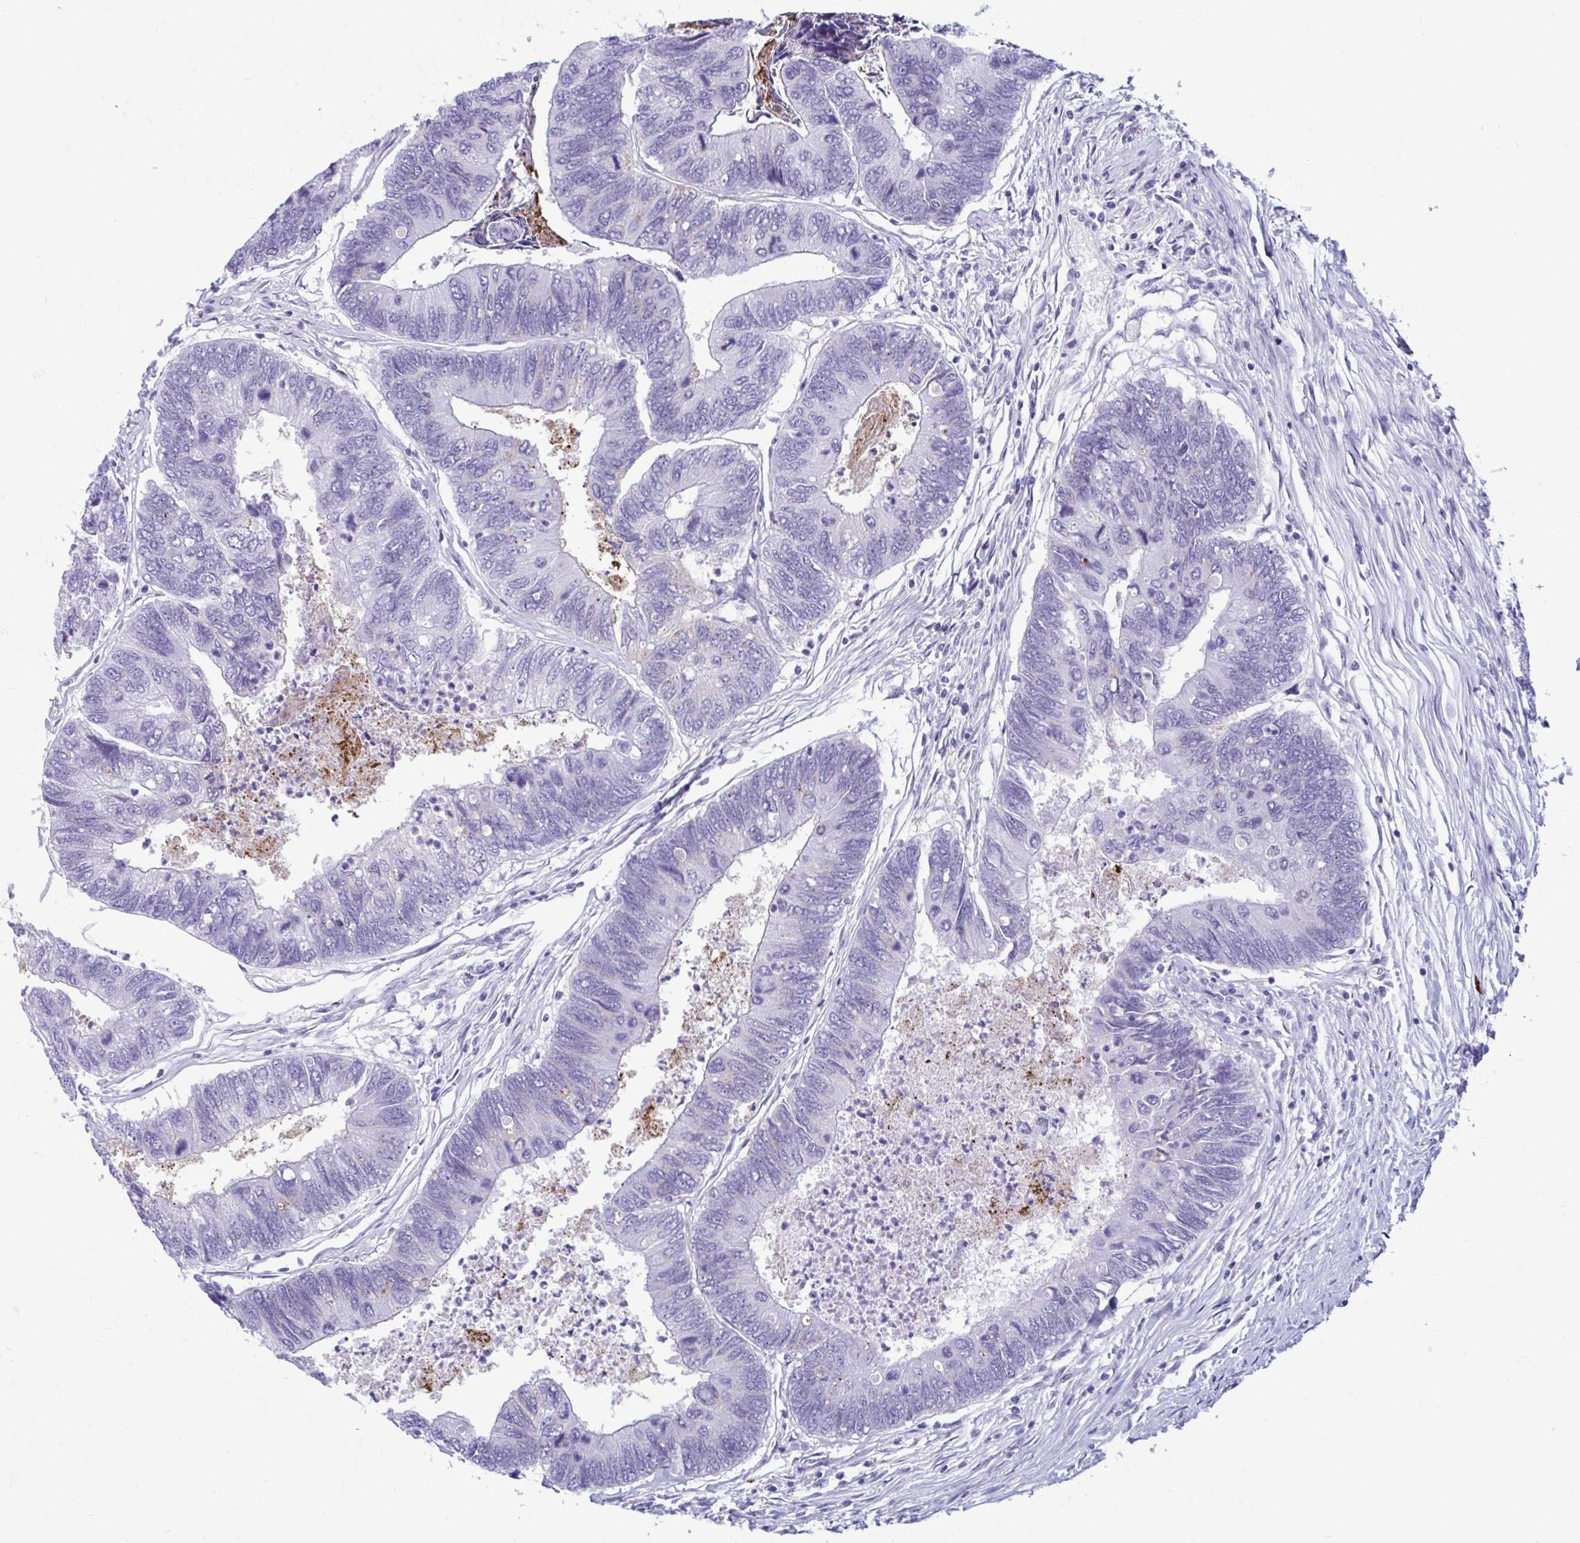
{"staining": {"intensity": "negative", "quantity": "none", "location": "none"}, "tissue": "colorectal cancer", "cell_type": "Tumor cells", "image_type": "cancer", "snomed": [{"axis": "morphology", "description": "Adenocarcinoma, NOS"}, {"axis": "topography", "description": "Colon"}], "caption": "Colorectal cancer was stained to show a protein in brown. There is no significant positivity in tumor cells.", "gene": "C12orf71", "patient": {"sex": "female", "age": 67}}